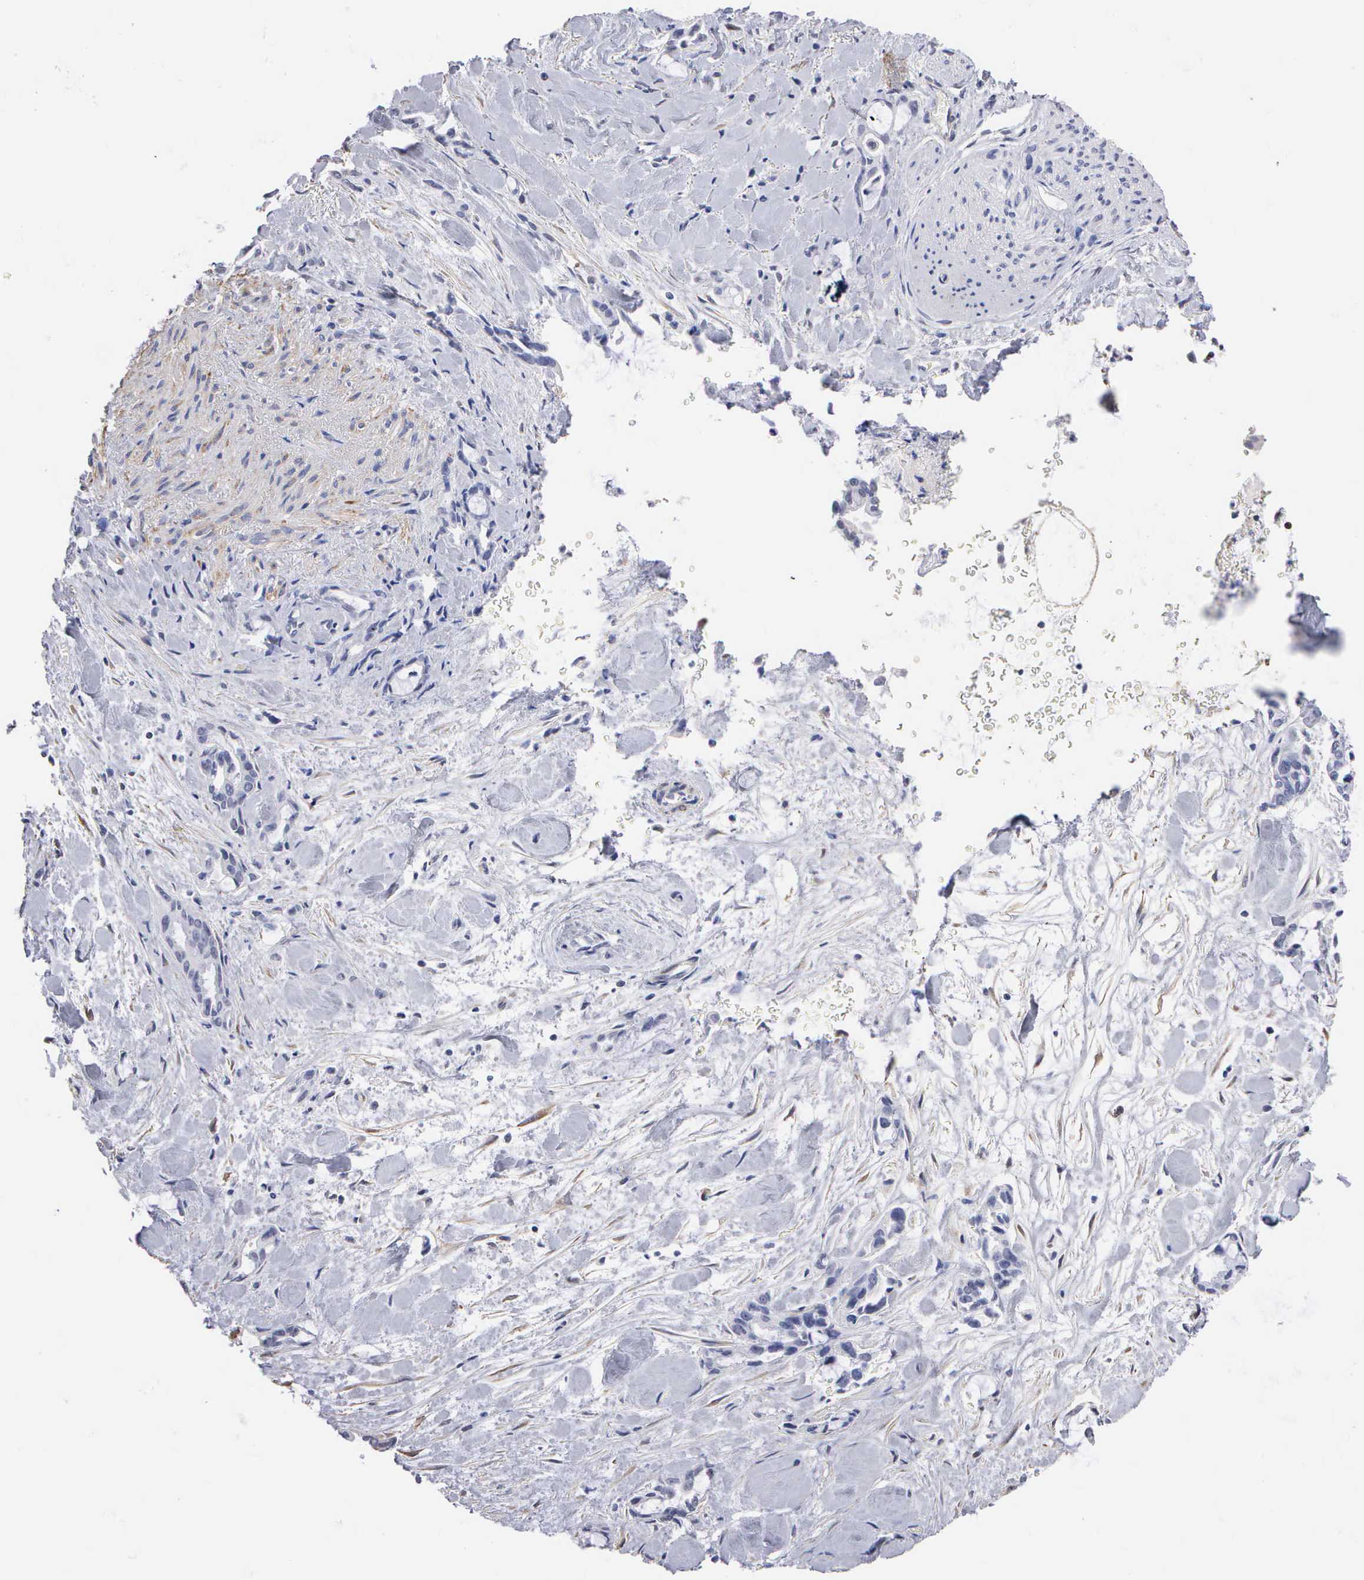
{"staining": {"intensity": "negative", "quantity": "none", "location": "none"}, "tissue": "pancreatic cancer", "cell_type": "Tumor cells", "image_type": "cancer", "snomed": [{"axis": "morphology", "description": "Adenocarcinoma, NOS"}, {"axis": "topography", "description": "Pancreas"}], "caption": "Pancreatic adenocarcinoma was stained to show a protein in brown. There is no significant positivity in tumor cells.", "gene": "ELFN2", "patient": {"sex": "female", "age": 70}}